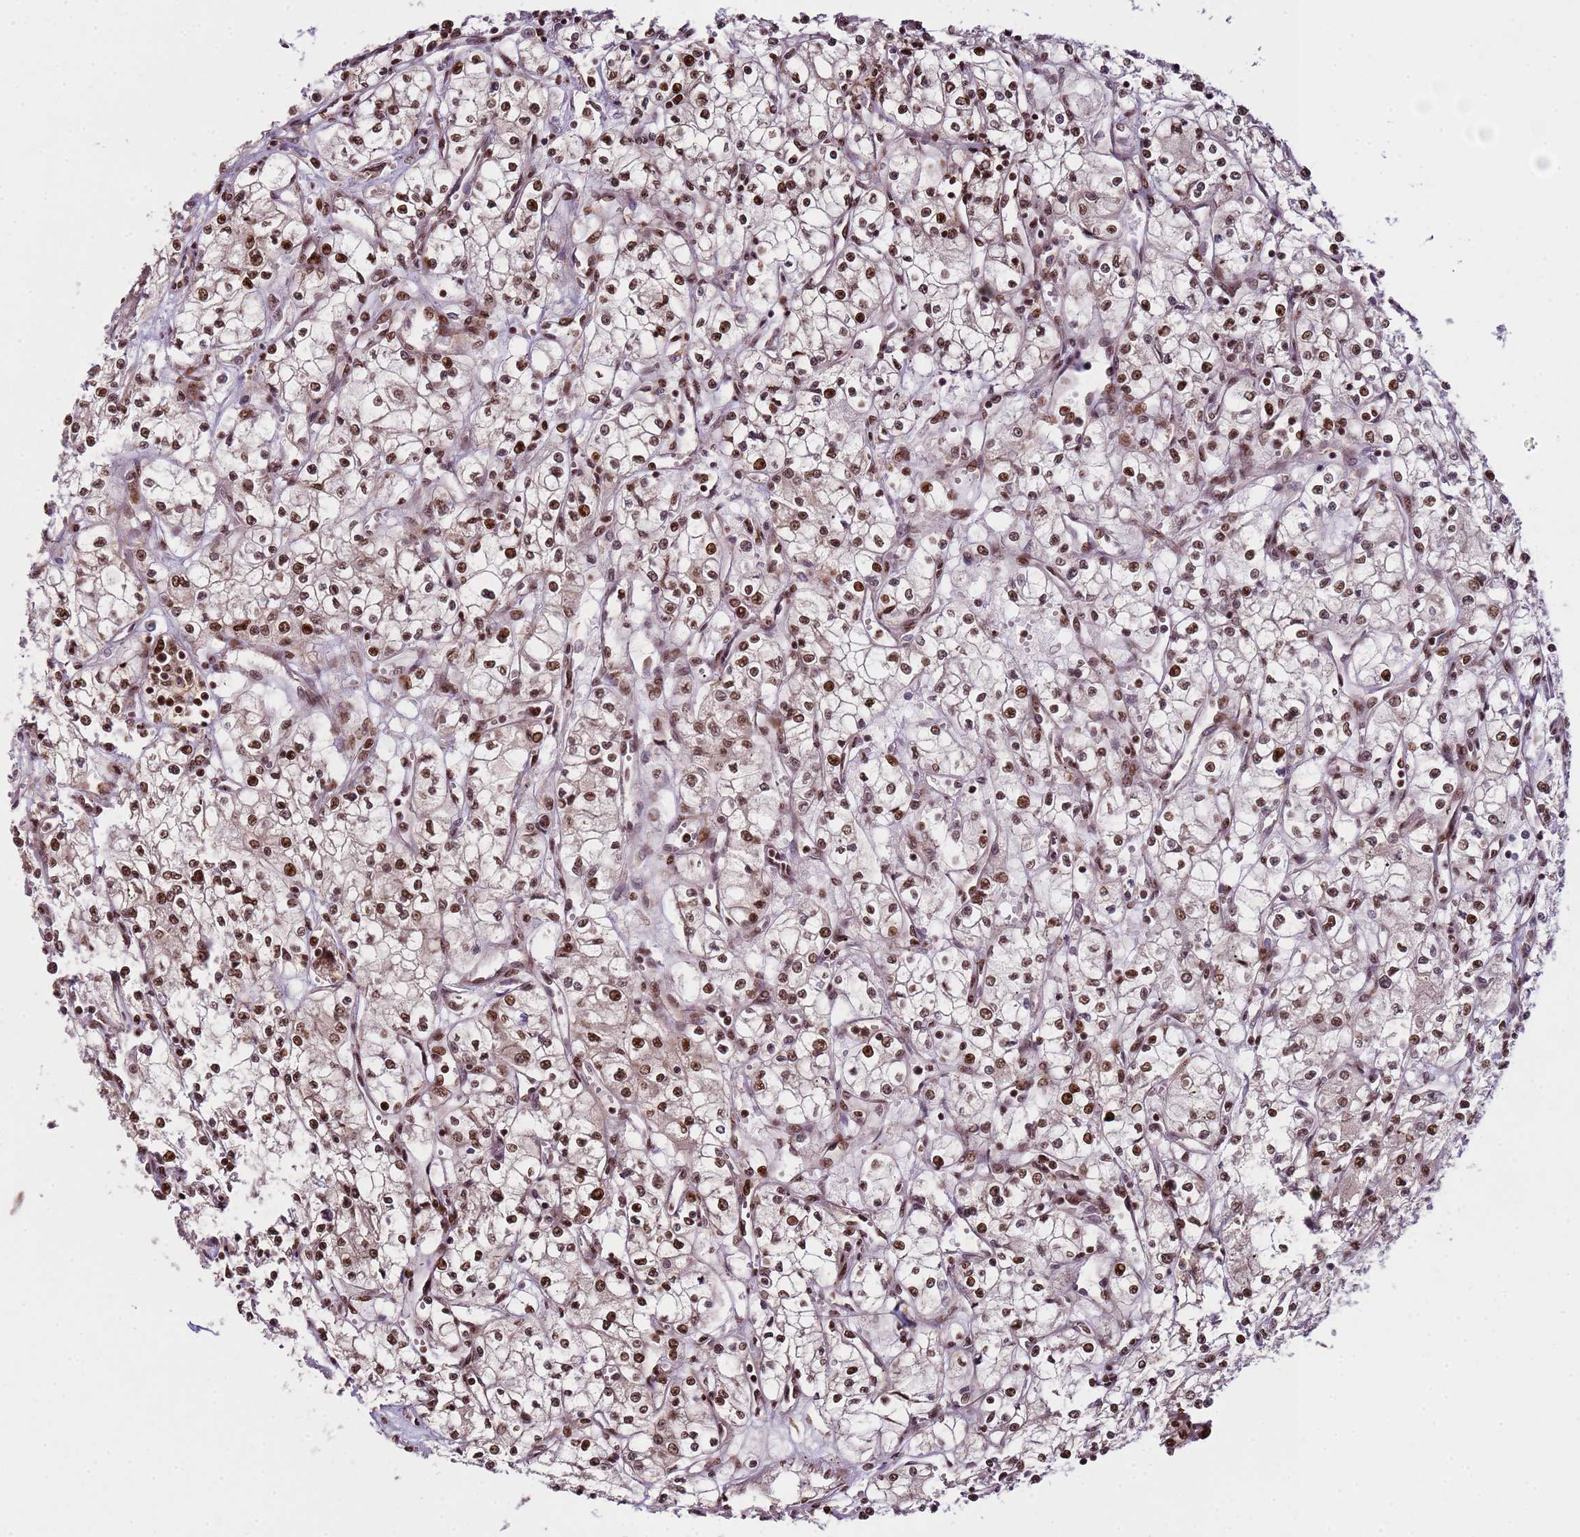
{"staining": {"intensity": "strong", "quantity": ">75%", "location": "nuclear"}, "tissue": "renal cancer", "cell_type": "Tumor cells", "image_type": "cancer", "snomed": [{"axis": "morphology", "description": "Adenocarcinoma, NOS"}, {"axis": "topography", "description": "Kidney"}], "caption": "About >75% of tumor cells in renal adenocarcinoma reveal strong nuclear protein staining as visualized by brown immunohistochemical staining.", "gene": "ZBTB12", "patient": {"sex": "male", "age": 59}}